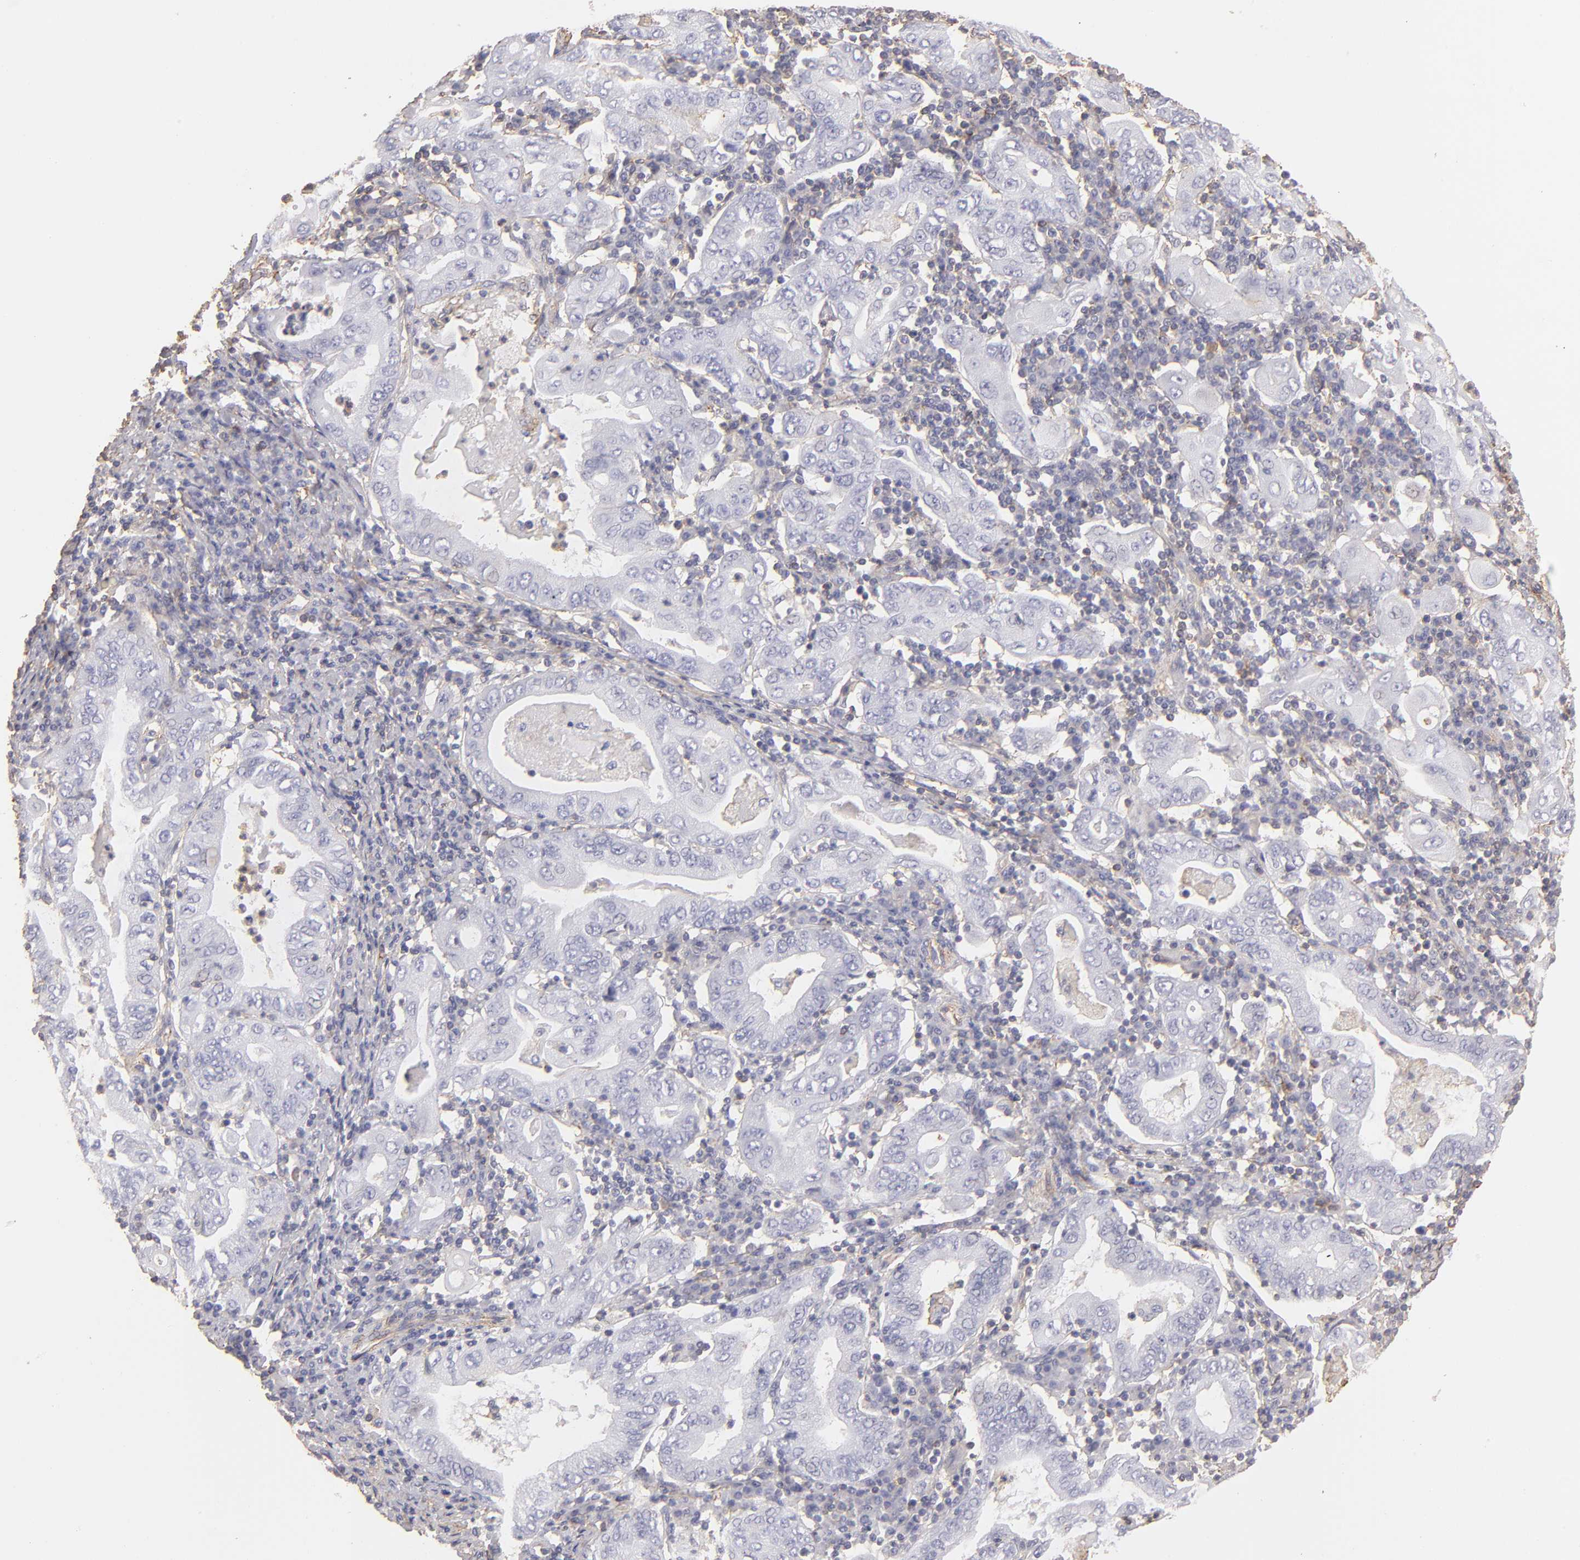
{"staining": {"intensity": "negative", "quantity": "none", "location": "none"}, "tissue": "stomach cancer", "cell_type": "Tumor cells", "image_type": "cancer", "snomed": [{"axis": "morphology", "description": "Normal tissue, NOS"}, {"axis": "morphology", "description": "Adenocarcinoma, NOS"}, {"axis": "topography", "description": "Esophagus"}, {"axis": "topography", "description": "Stomach, upper"}, {"axis": "topography", "description": "Peripheral nerve tissue"}], "caption": "An immunohistochemistry micrograph of stomach adenocarcinoma is shown. There is no staining in tumor cells of stomach adenocarcinoma.", "gene": "ABCB1", "patient": {"sex": "male", "age": 62}}